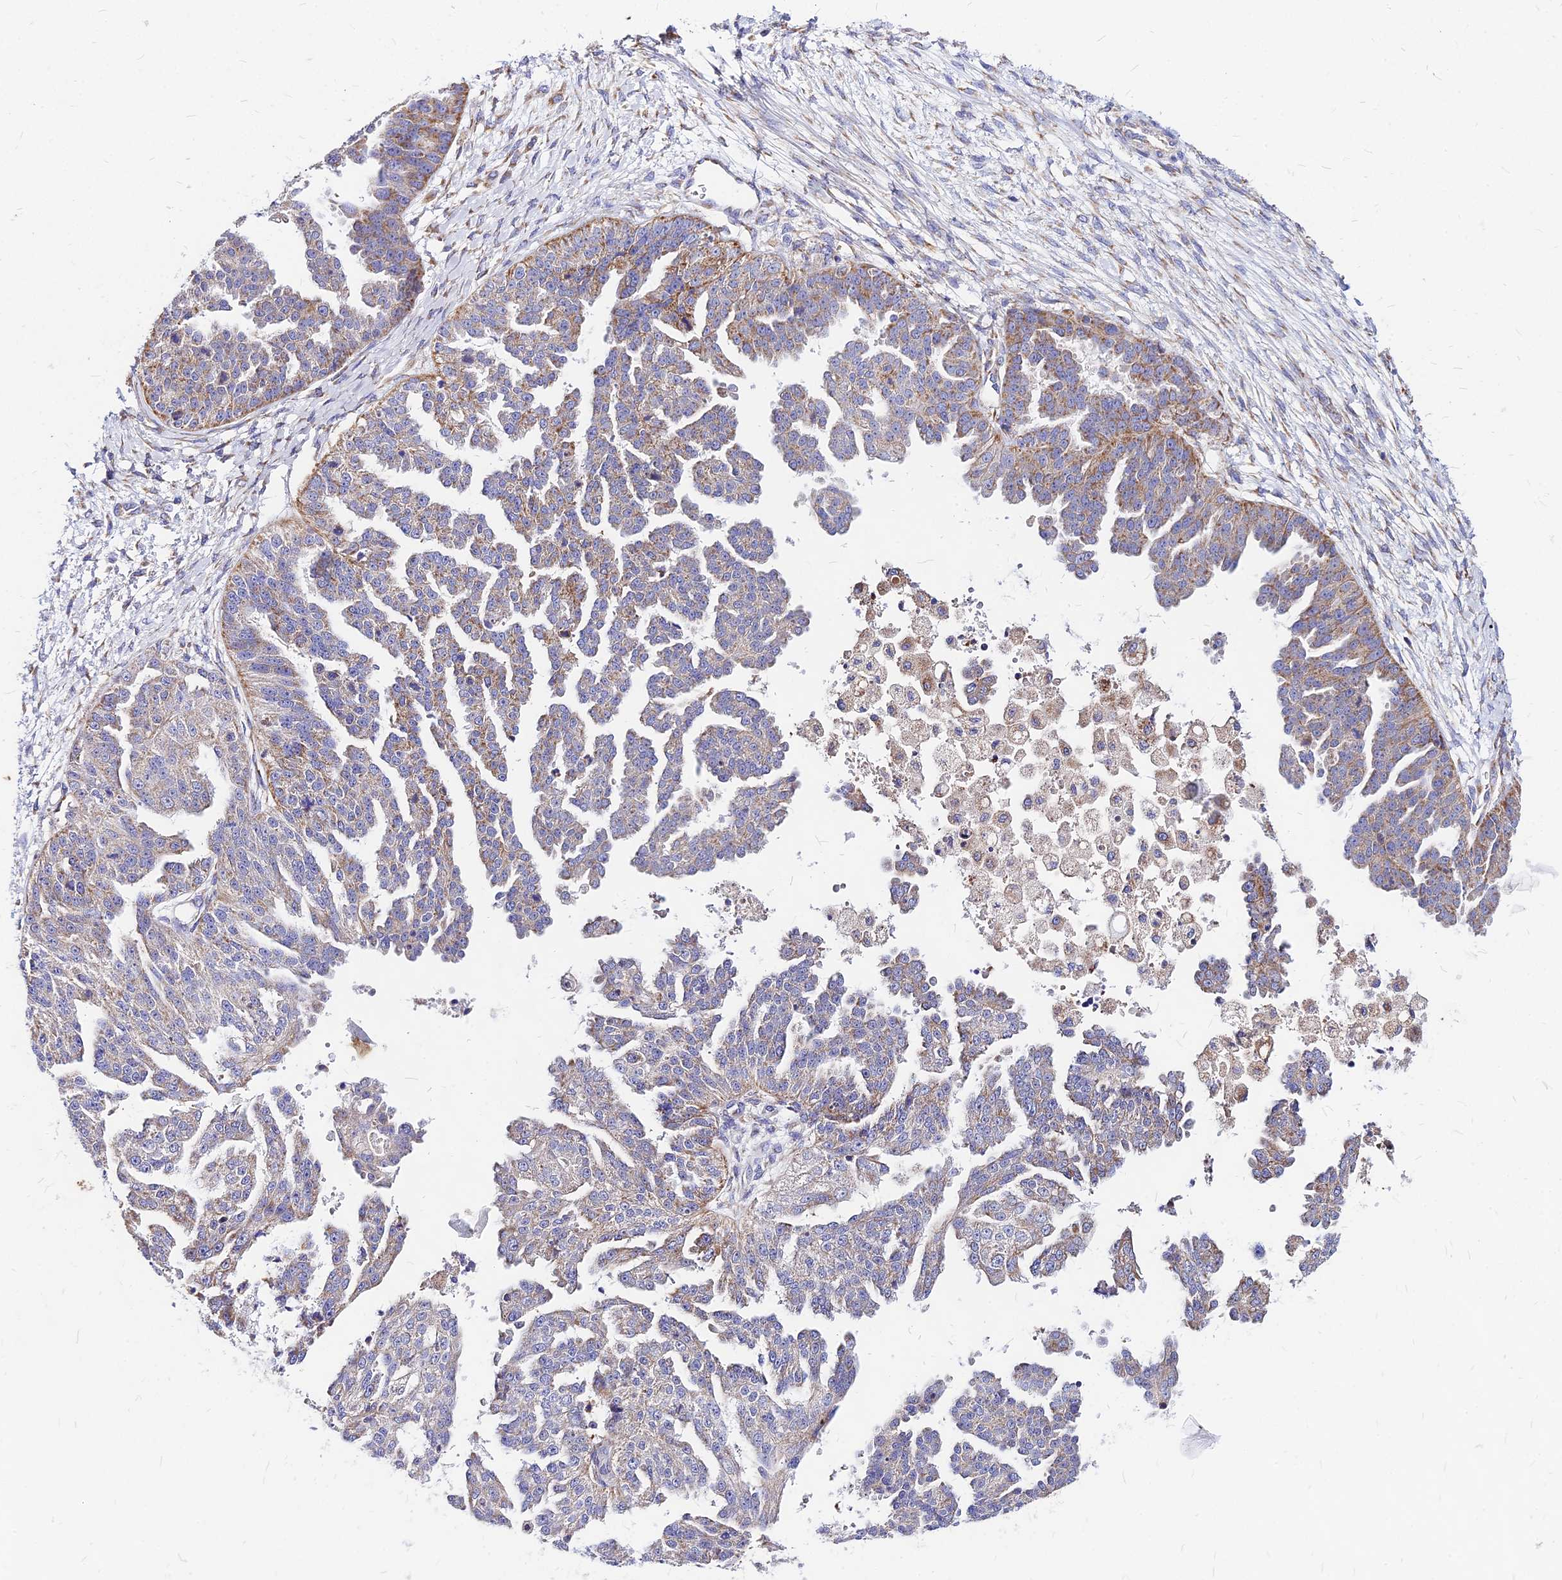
{"staining": {"intensity": "moderate", "quantity": "25%-75%", "location": "cytoplasmic/membranous"}, "tissue": "ovarian cancer", "cell_type": "Tumor cells", "image_type": "cancer", "snomed": [{"axis": "morphology", "description": "Cystadenocarcinoma, serous, NOS"}, {"axis": "topography", "description": "Ovary"}], "caption": "Ovarian serous cystadenocarcinoma stained for a protein exhibits moderate cytoplasmic/membranous positivity in tumor cells.", "gene": "MRPL3", "patient": {"sex": "female", "age": 58}}